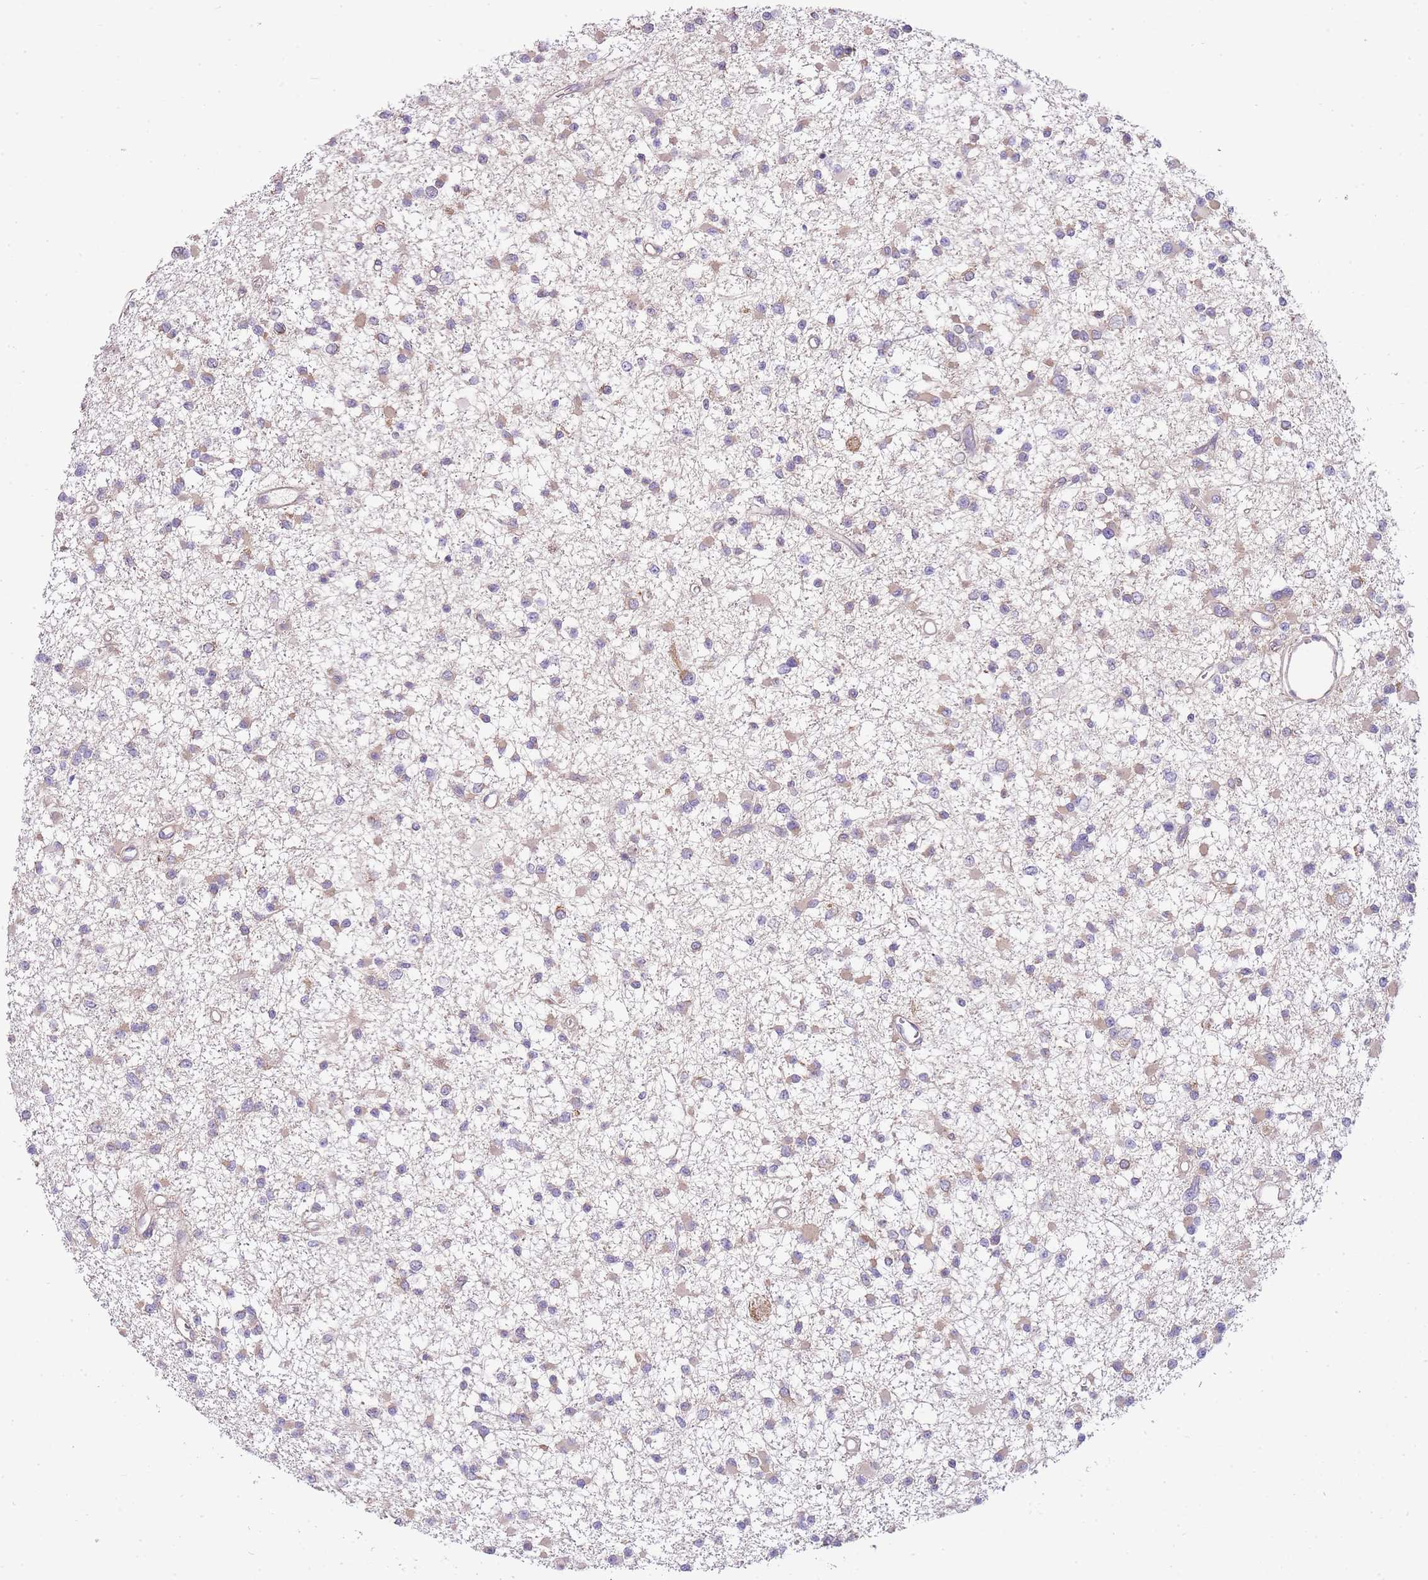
{"staining": {"intensity": "weak", "quantity": ">75%", "location": "cytoplasmic/membranous"}, "tissue": "glioma", "cell_type": "Tumor cells", "image_type": "cancer", "snomed": [{"axis": "morphology", "description": "Glioma, malignant, Low grade"}, {"axis": "topography", "description": "Brain"}], "caption": "IHC histopathology image of neoplastic tissue: human glioma stained using immunohistochemistry (IHC) shows low levels of weak protein expression localized specifically in the cytoplasmic/membranous of tumor cells, appearing as a cytoplasmic/membranous brown color.", "gene": "BEX1", "patient": {"sex": "female", "age": 22}}